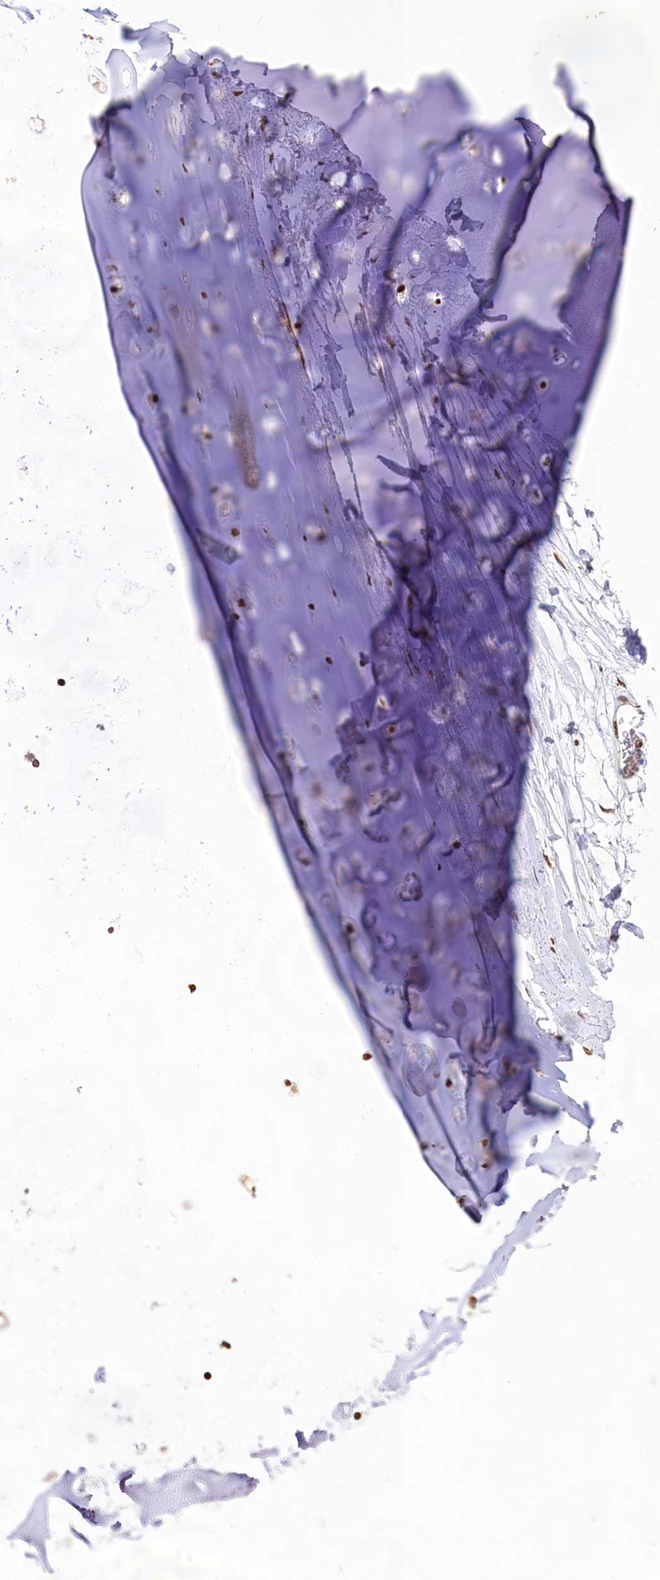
{"staining": {"intensity": "moderate", "quantity": ">75%", "location": "nuclear"}, "tissue": "adipose tissue", "cell_type": "Adipocytes", "image_type": "normal", "snomed": [{"axis": "morphology", "description": "Normal tissue, NOS"}, {"axis": "topography", "description": "Lymph node"}, {"axis": "topography", "description": "Bronchus"}], "caption": "Immunohistochemistry (IHC) histopathology image of unremarkable human adipose tissue stained for a protein (brown), which displays medium levels of moderate nuclear staining in about >75% of adipocytes.", "gene": "HIRA", "patient": {"sex": "male", "age": 63}}